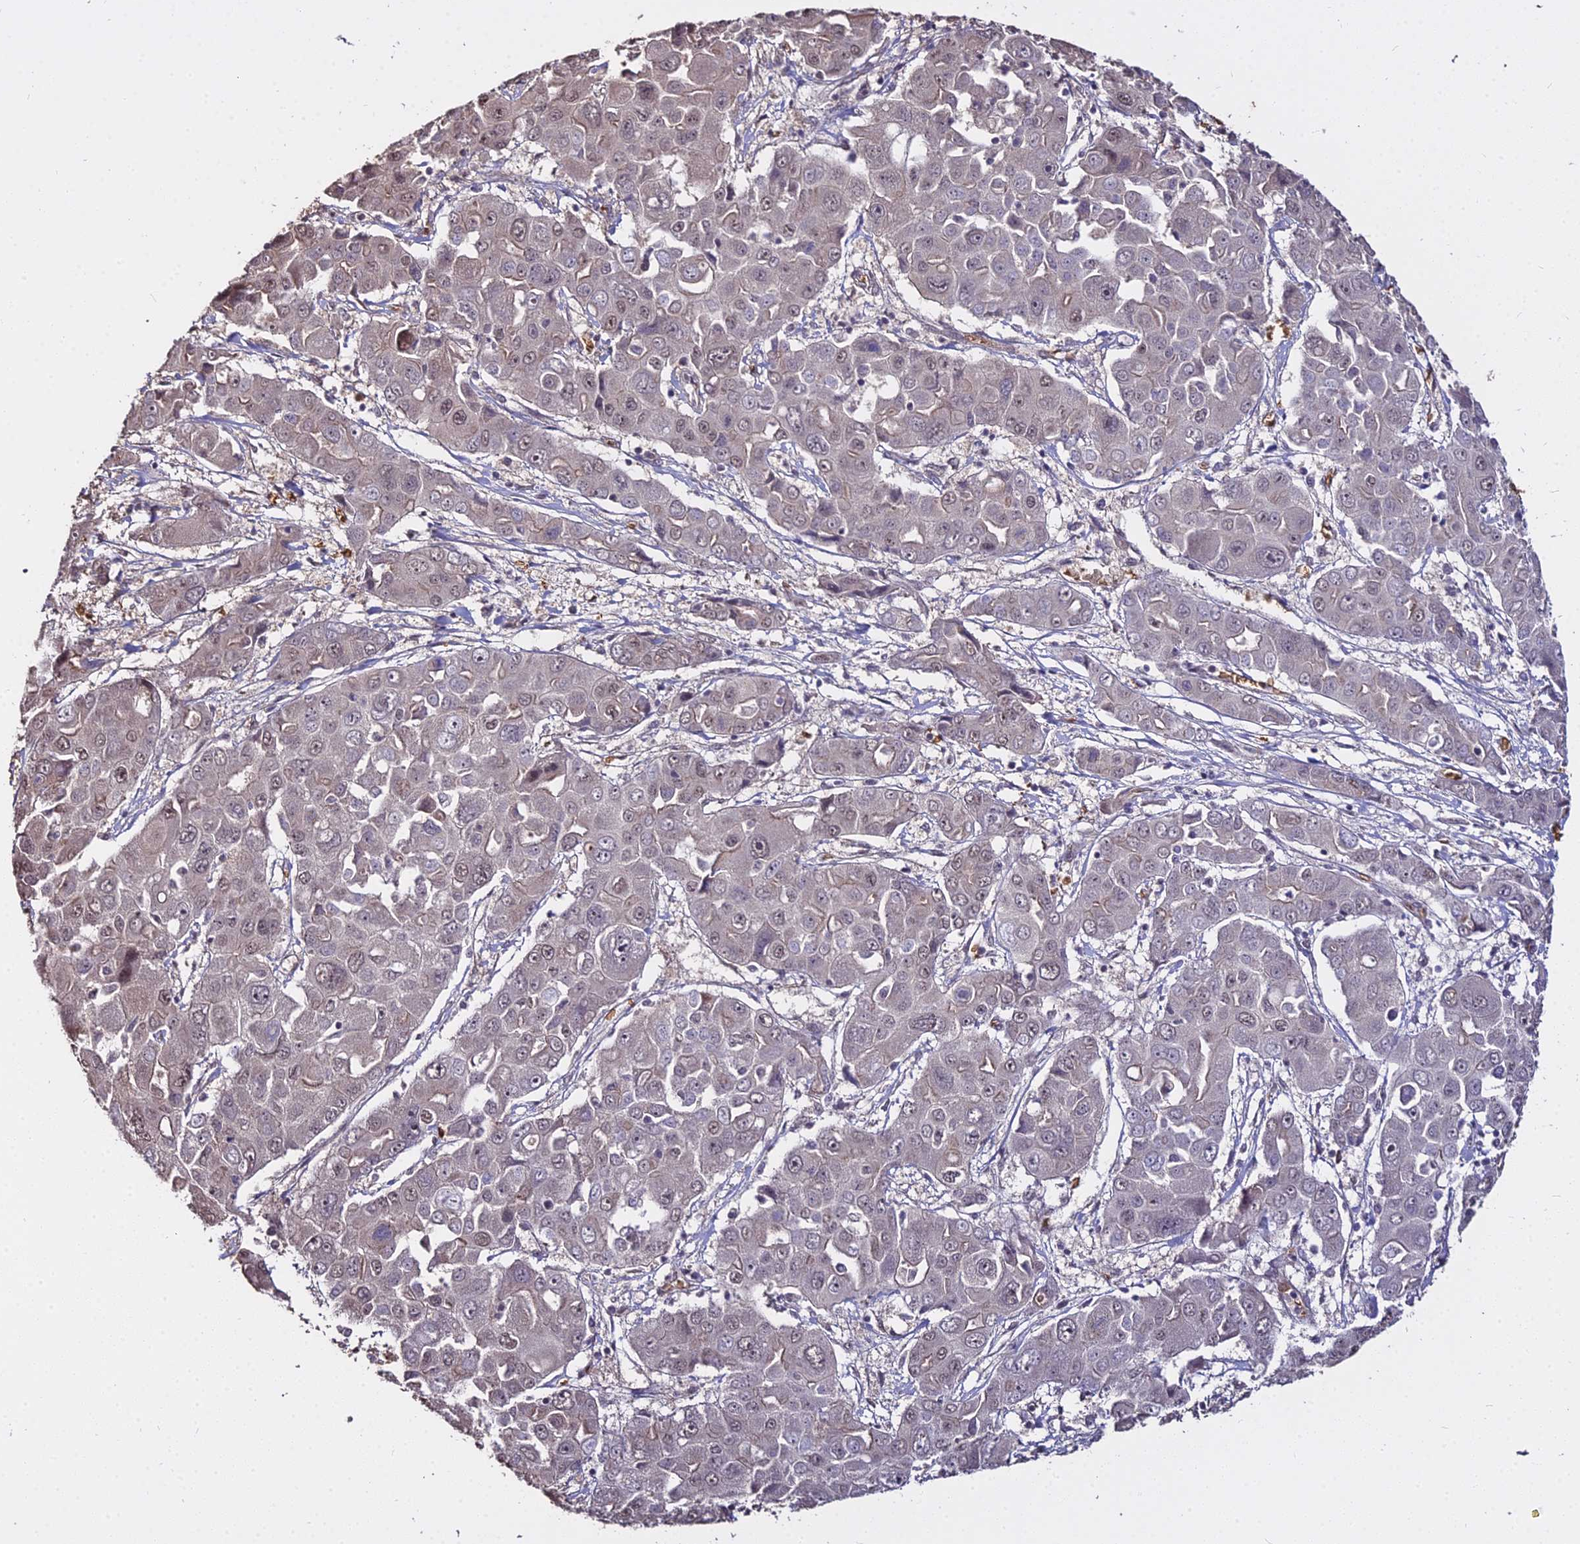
{"staining": {"intensity": "weak", "quantity": "<25%", "location": "cytoplasmic/membranous,nuclear"}, "tissue": "liver cancer", "cell_type": "Tumor cells", "image_type": "cancer", "snomed": [{"axis": "morphology", "description": "Cholangiocarcinoma"}, {"axis": "topography", "description": "Liver"}], "caption": "A high-resolution image shows immunohistochemistry staining of liver cancer (cholangiocarcinoma), which demonstrates no significant staining in tumor cells.", "gene": "ZDBF2", "patient": {"sex": "male", "age": 67}}